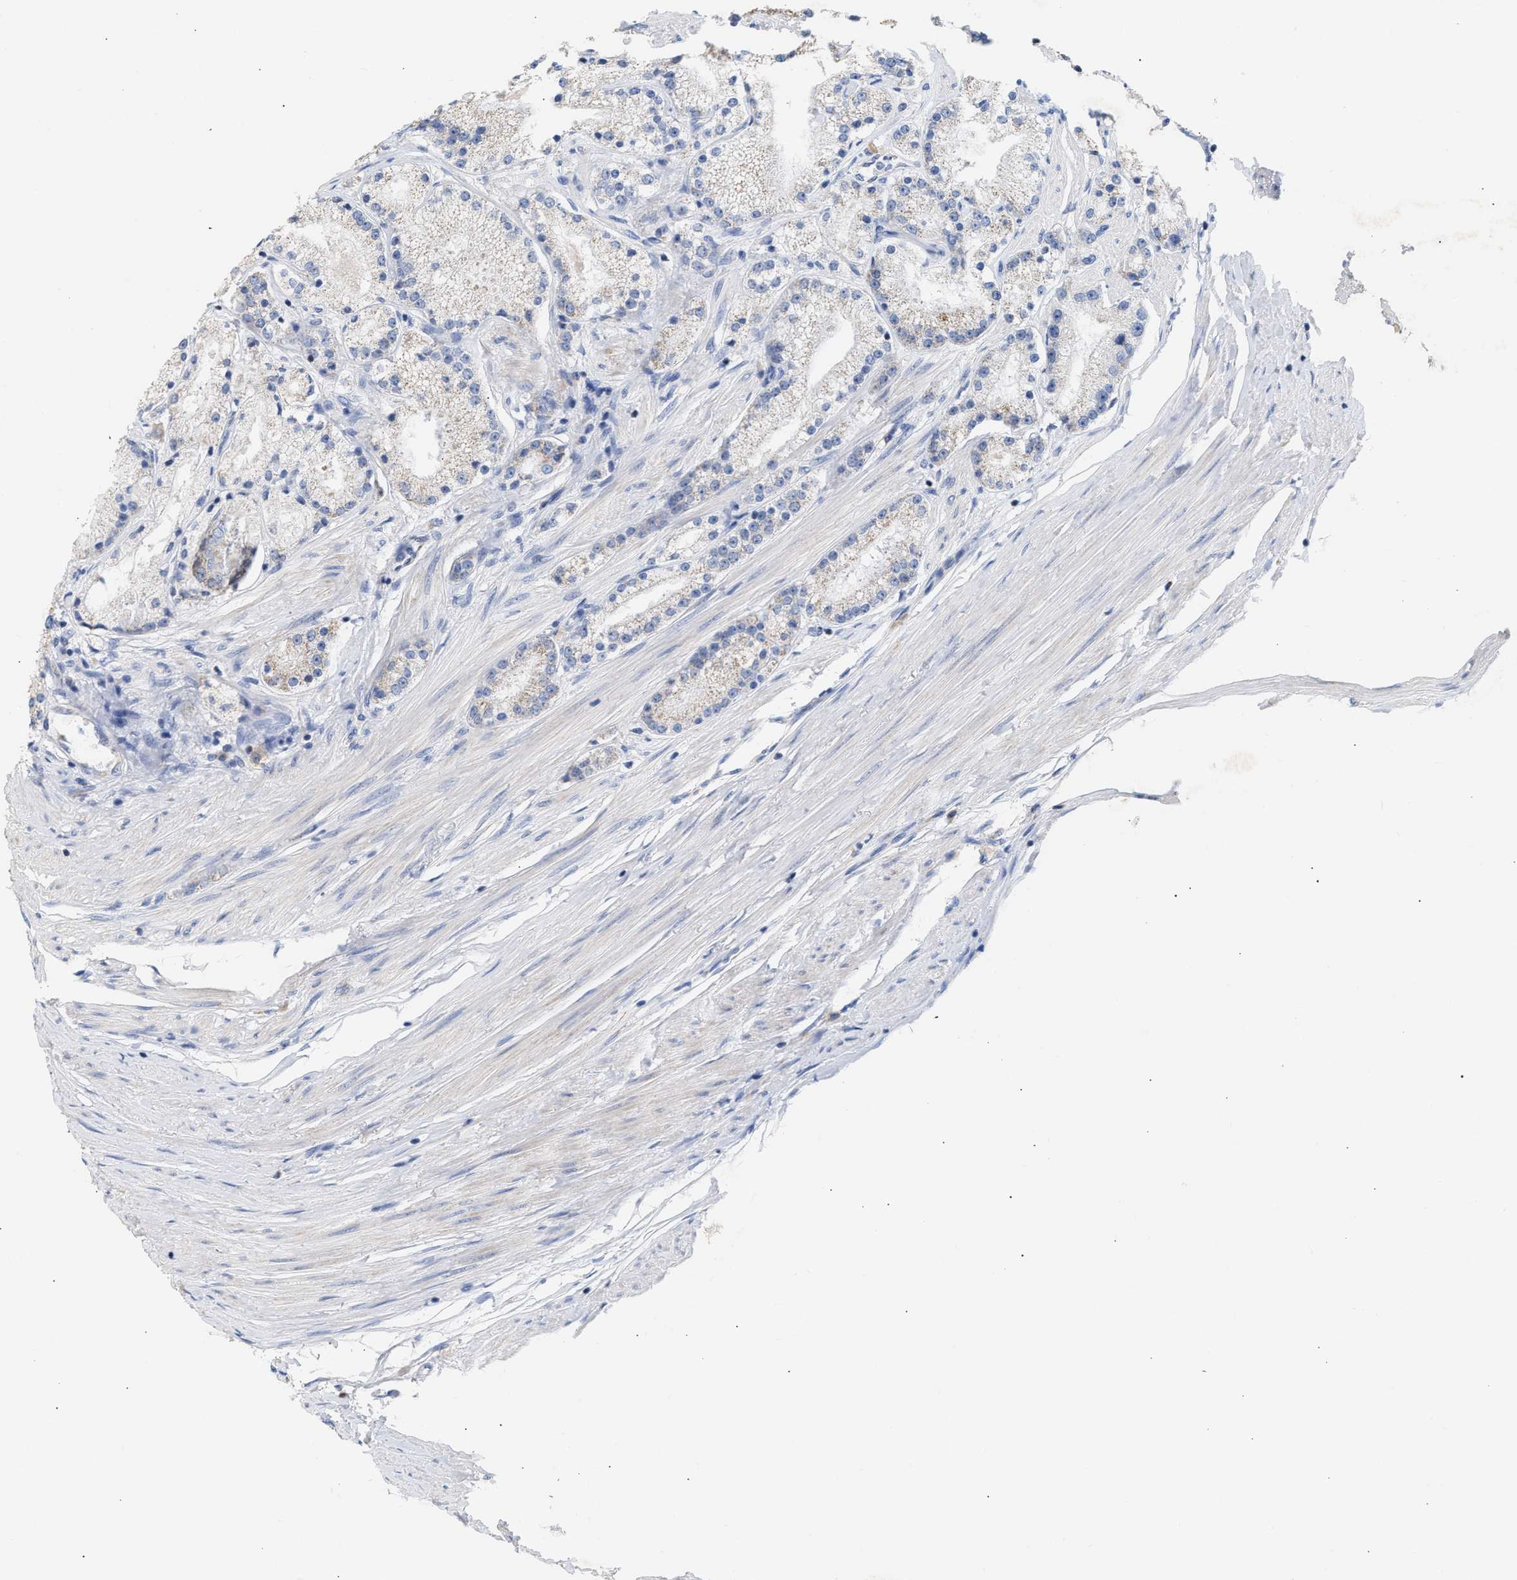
{"staining": {"intensity": "weak", "quantity": "<25%", "location": "cytoplasmic/membranous"}, "tissue": "prostate cancer", "cell_type": "Tumor cells", "image_type": "cancer", "snomed": [{"axis": "morphology", "description": "Adenocarcinoma, Low grade"}, {"axis": "topography", "description": "Prostate"}], "caption": "High magnification brightfield microscopy of prostate cancer (adenocarcinoma (low-grade)) stained with DAB (brown) and counterstained with hematoxylin (blue): tumor cells show no significant positivity. Brightfield microscopy of IHC stained with DAB (brown) and hematoxylin (blue), captured at high magnification.", "gene": "ACOT13", "patient": {"sex": "male", "age": 63}}